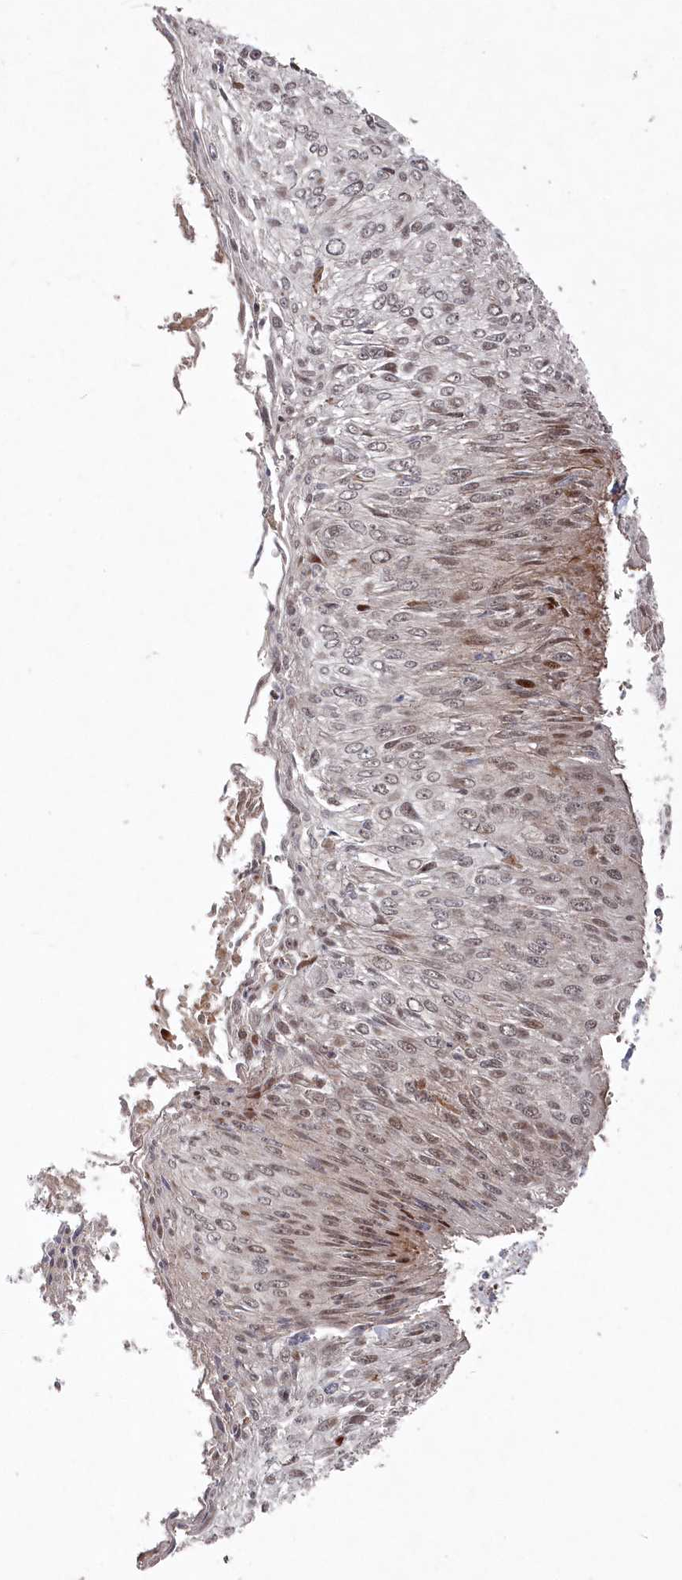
{"staining": {"intensity": "weak", "quantity": ">75%", "location": "nuclear"}, "tissue": "cervical cancer", "cell_type": "Tumor cells", "image_type": "cancer", "snomed": [{"axis": "morphology", "description": "Squamous cell carcinoma, NOS"}, {"axis": "topography", "description": "Cervix"}], "caption": "Protein staining of cervical cancer tissue demonstrates weak nuclear expression in approximately >75% of tumor cells. The staining is performed using DAB brown chromogen to label protein expression. The nuclei are counter-stained blue using hematoxylin.", "gene": "POLR3A", "patient": {"sex": "female", "age": 51}}